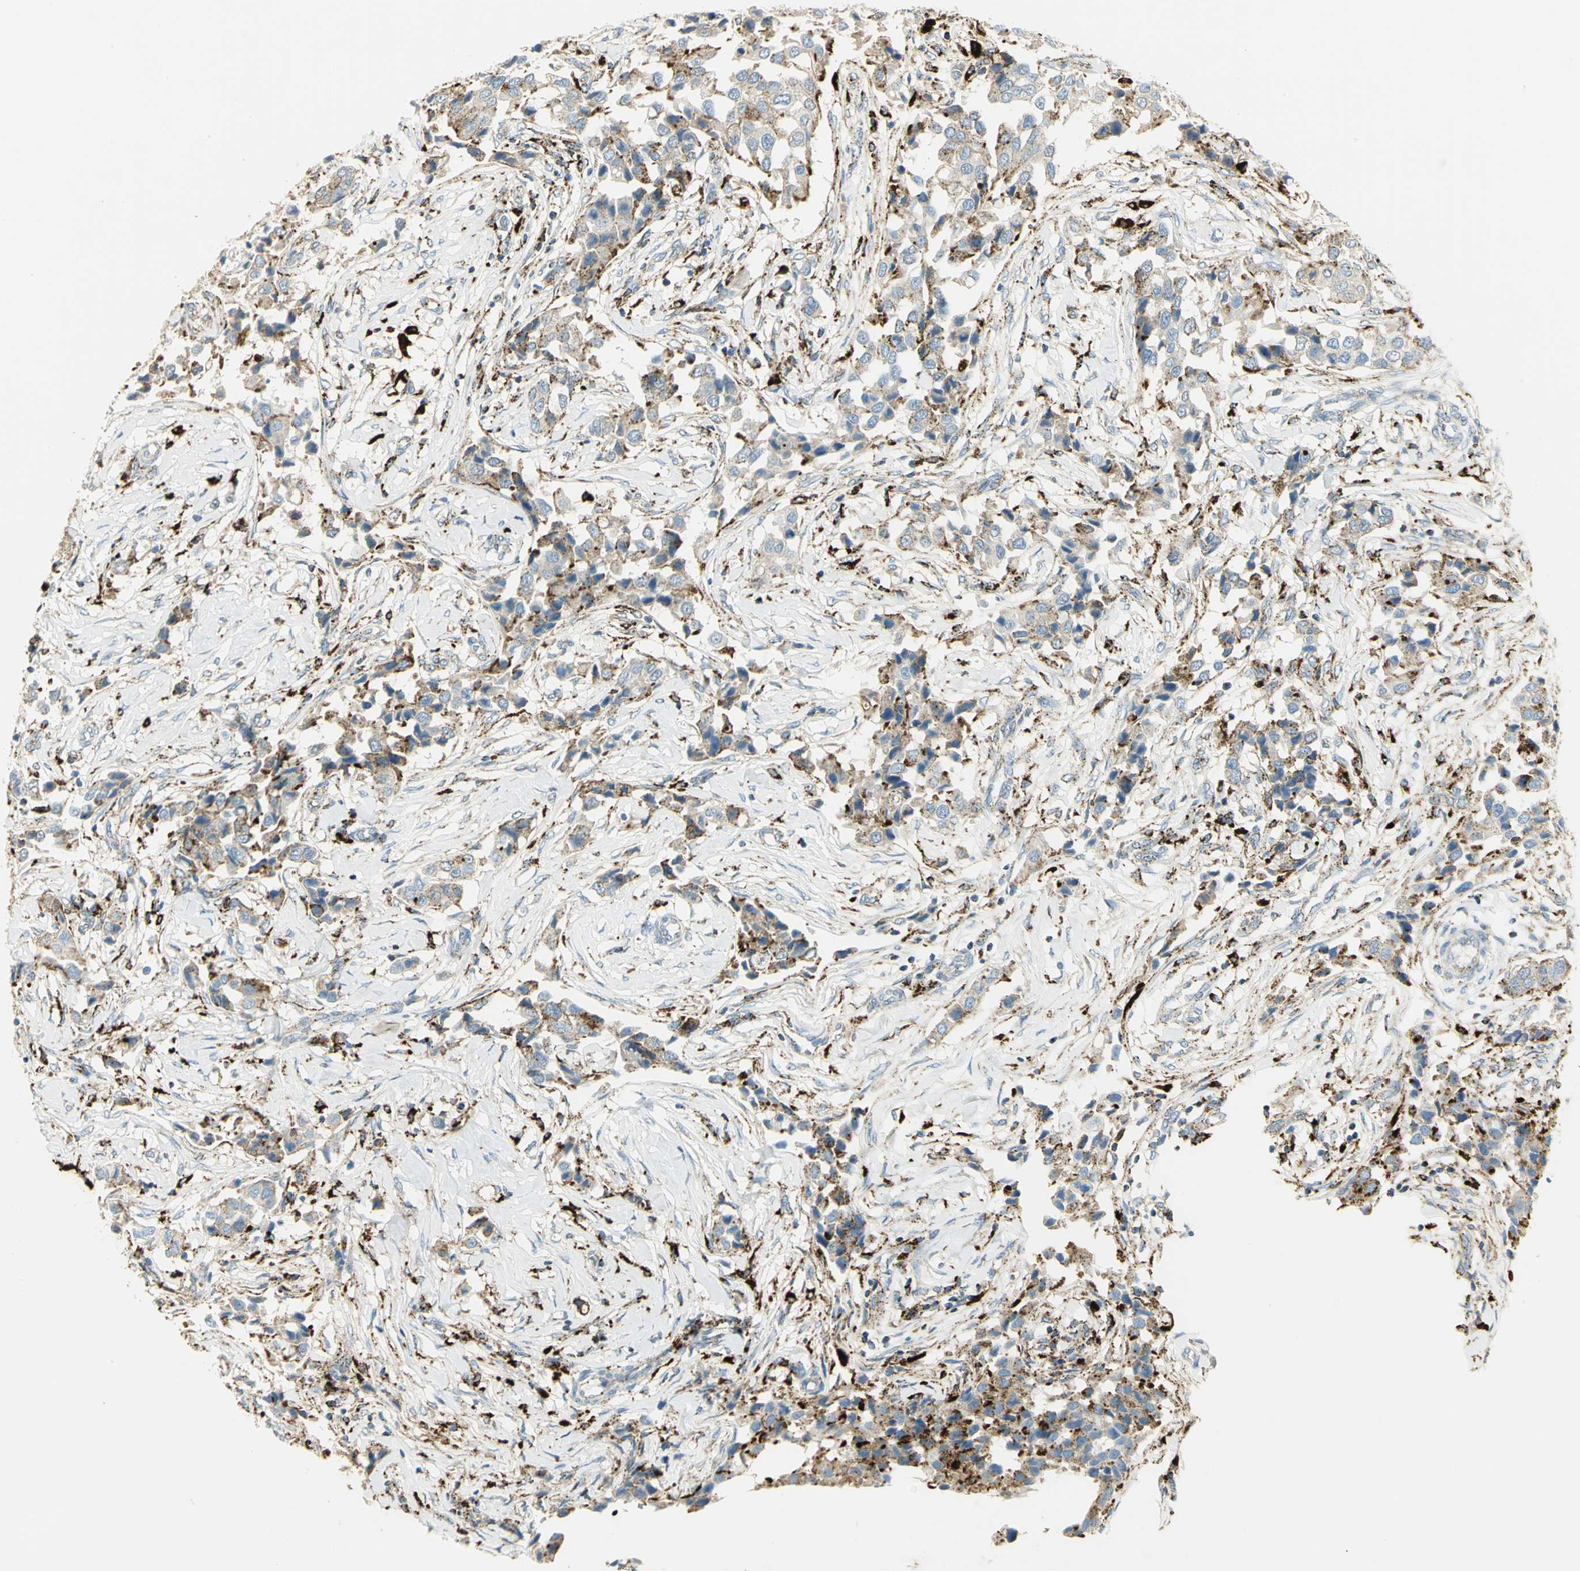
{"staining": {"intensity": "strong", "quantity": ">75%", "location": "cytoplasmic/membranous"}, "tissue": "breast cancer", "cell_type": "Tumor cells", "image_type": "cancer", "snomed": [{"axis": "morphology", "description": "Duct carcinoma"}, {"axis": "topography", "description": "Breast"}], "caption": "Strong cytoplasmic/membranous protein expression is seen in approximately >75% of tumor cells in invasive ductal carcinoma (breast). The staining was performed using DAB (3,3'-diaminobenzidine), with brown indicating positive protein expression. Nuclei are stained blue with hematoxylin.", "gene": "ARSA", "patient": {"sex": "female", "age": 80}}